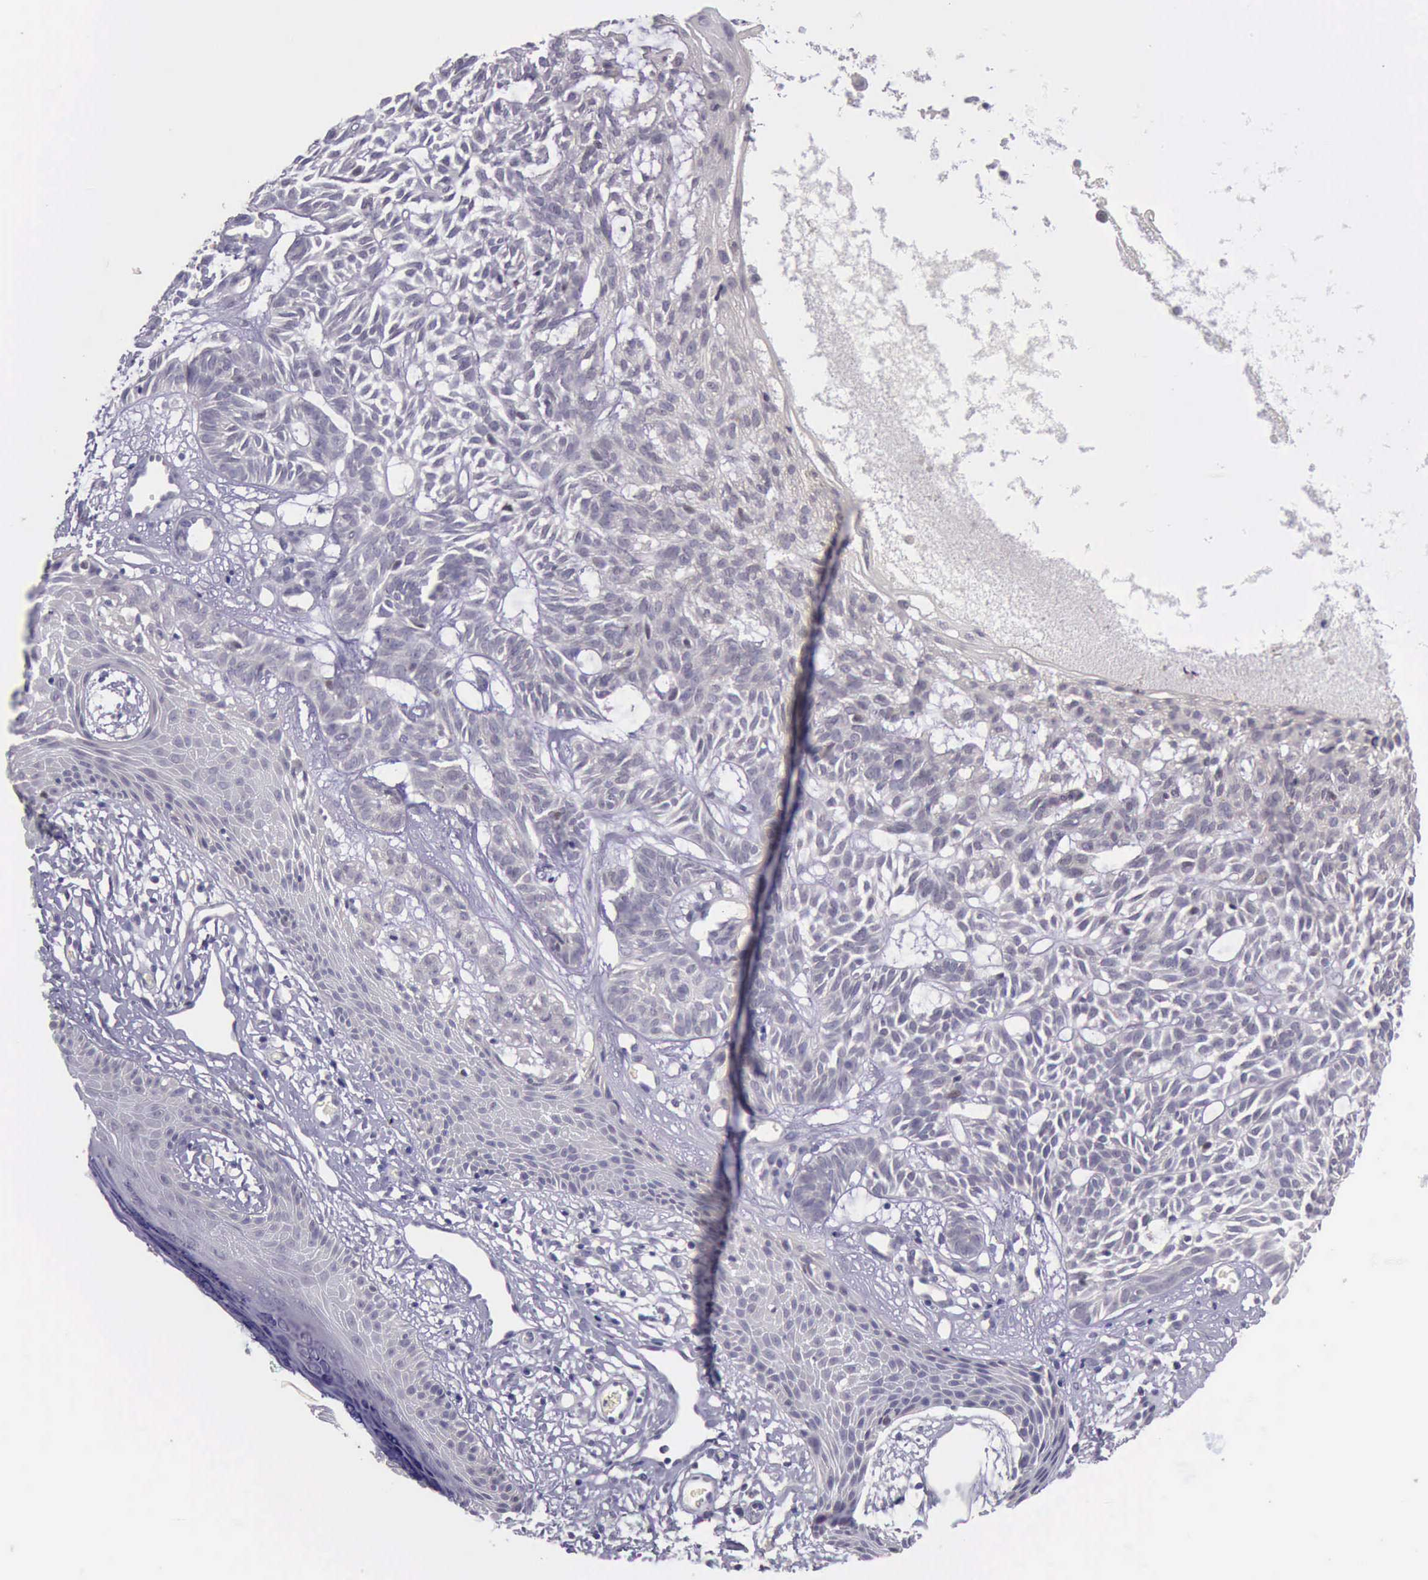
{"staining": {"intensity": "negative", "quantity": "none", "location": "none"}, "tissue": "skin cancer", "cell_type": "Tumor cells", "image_type": "cancer", "snomed": [{"axis": "morphology", "description": "Basal cell carcinoma"}, {"axis": "topography", "description": "Skin"}], "caption": "This is an IHC photomicrograph of skin cancer (basal cell carcinoma). There is no positivity in tumor cells.", "gene": "ARNT2", "patient": {"sex": "male", "age": 75}}